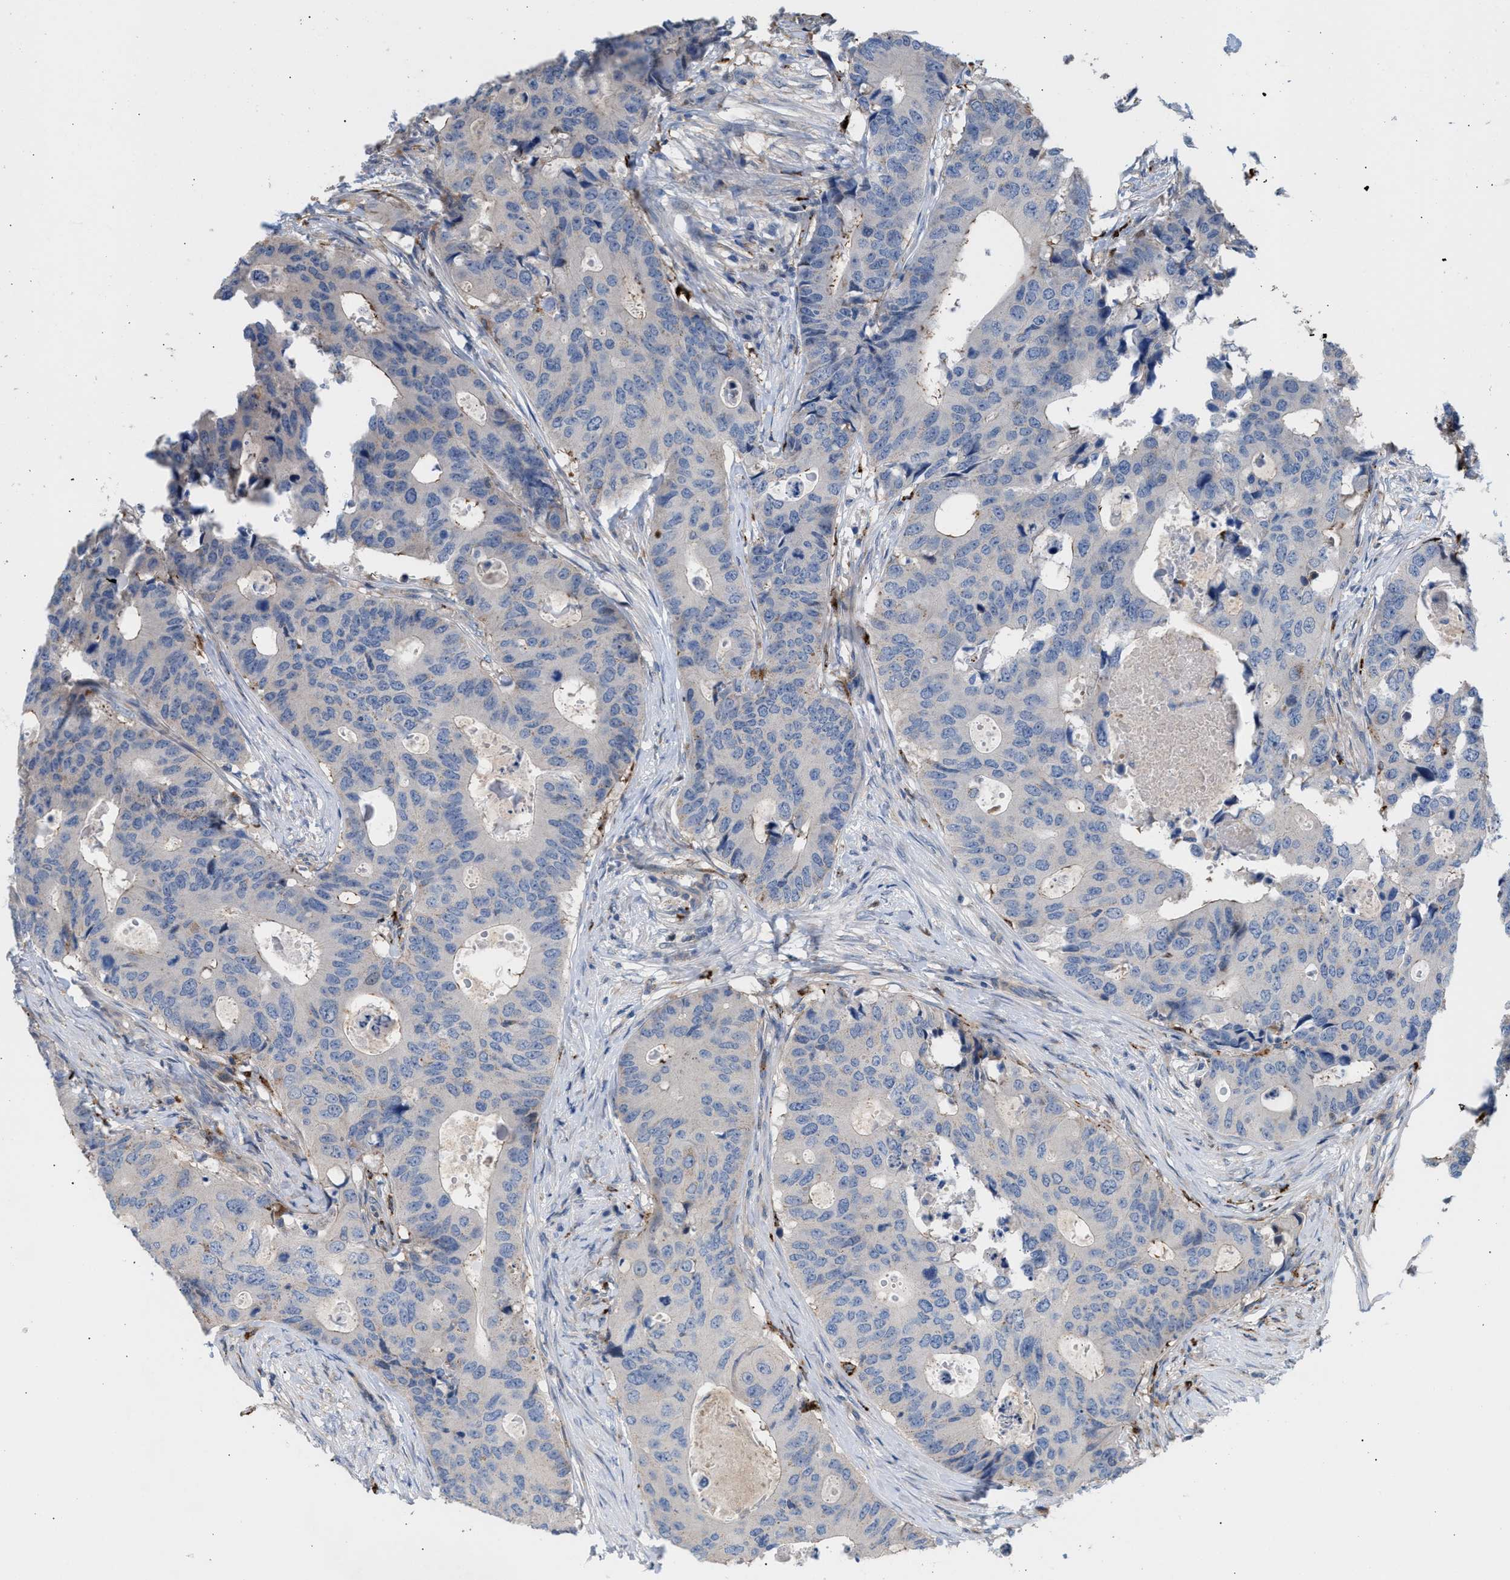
{"staining": {"intensity": "negative", "quantity": "none", "location": "none"}, "tissue": "colorectal cancer", "cell_type": "Tumor cells", "image_type": "cancer", "snomed": [{"axis": "morphology", "description": "Adenocarcinoma, NOS"}, {"axis": "topography", "description": "Colon"}], "caption": "High power microscopy micrograph of an immunohistochemistry image of colorectal adenocarcinoma, revealing no significant positivity in tumor cells.", "gene": "MBTD1", "patient": {"sex": "male", "age": 71}}